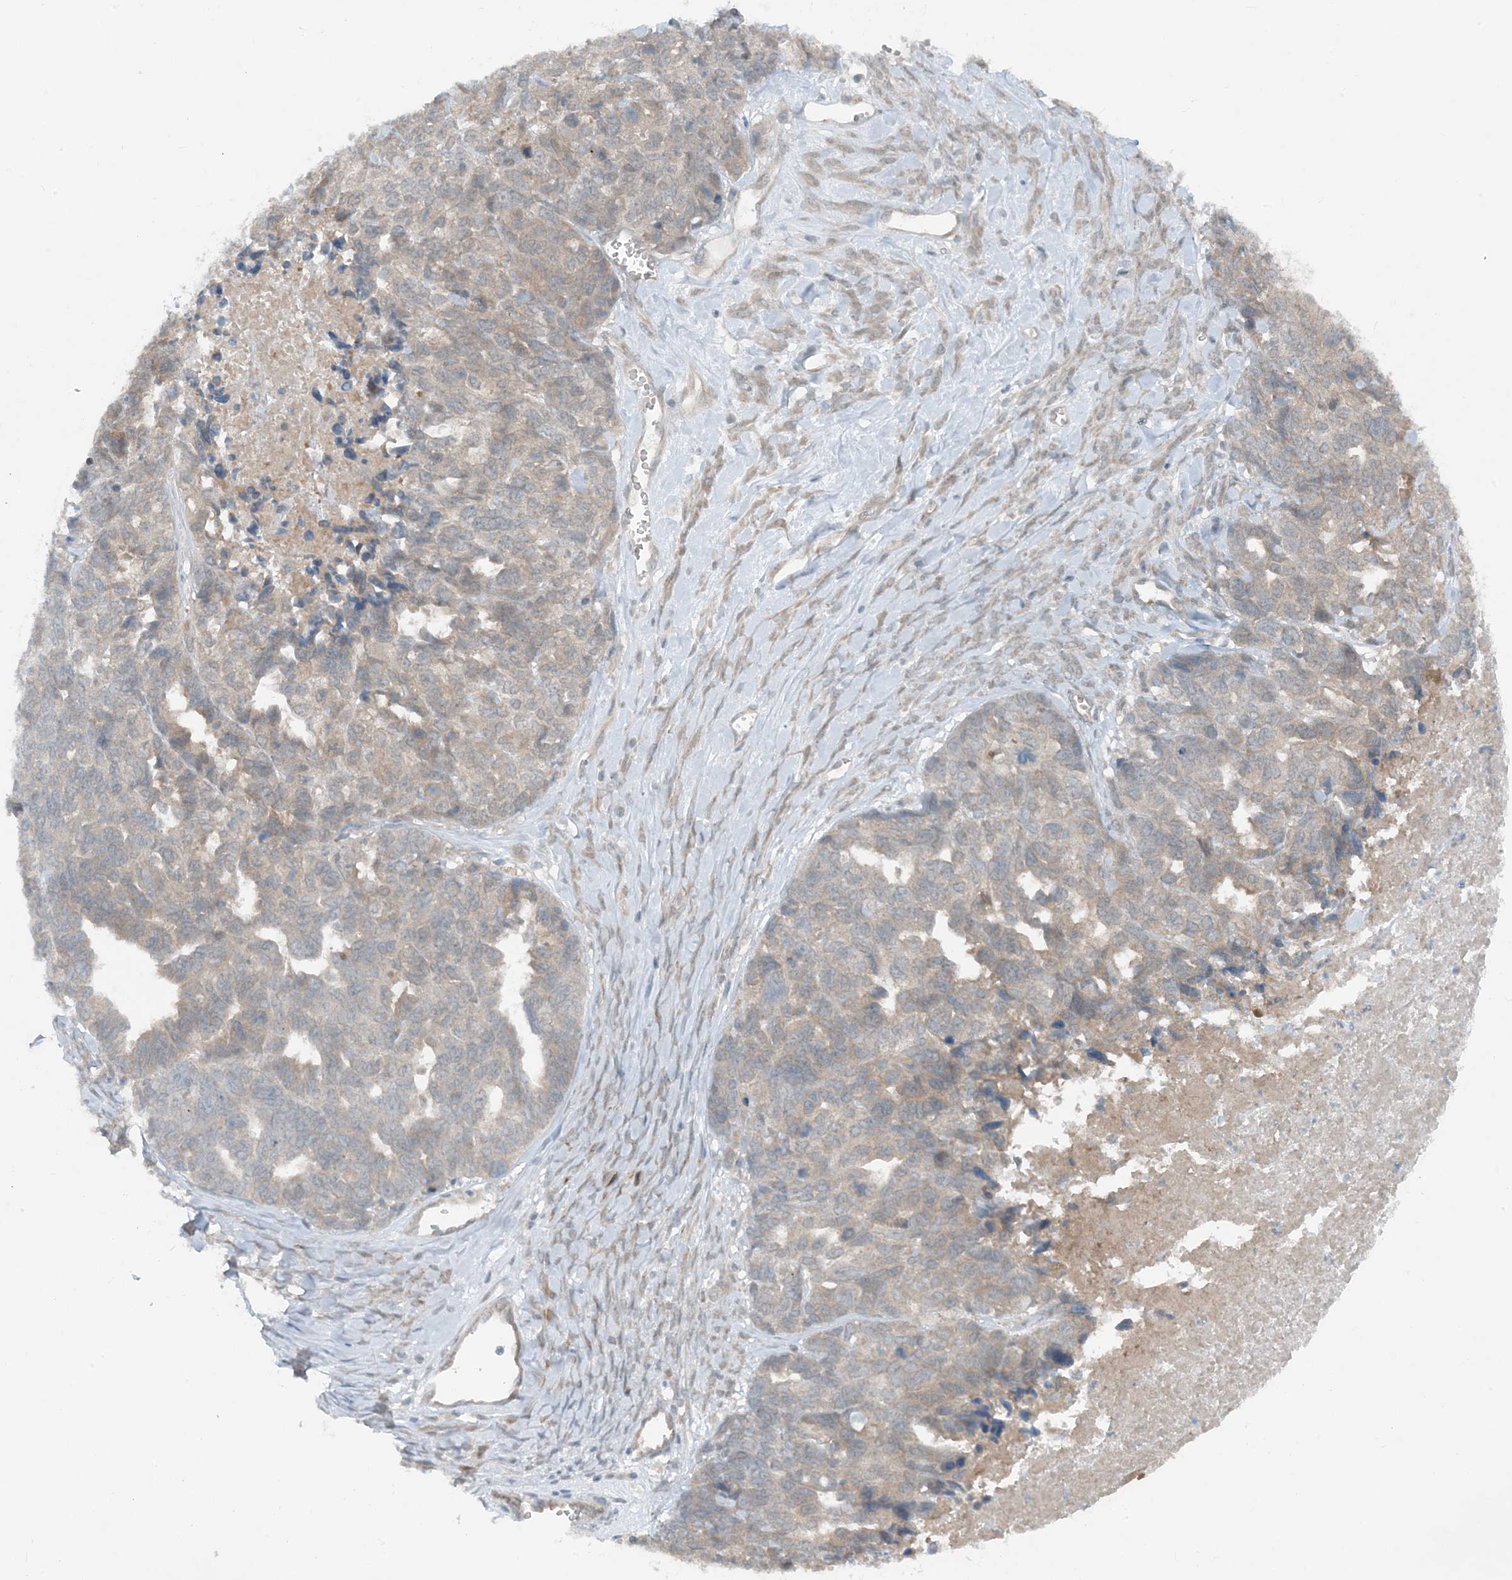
{"staining": {"intensity": "weak", "quantity": "25%-75%", "location": "cytoplasmic/membranous"}, "tissue": "ovarian cancer", "cell_type": "Tumor cells", "image_type": "cancer", "snomed": [{"axis": "morphology", "description": "Cystadenocarcinoma, serous, NOS"}, {"axis": "topography", "description": "Ovary"}], "caption": "Ovarian cancer stained for a protein demonstrates weak cytoplasmic/membranous positivity in tumor cells.", "gene": "MITD1", "patient": {"sex": "female", "age": 79}}